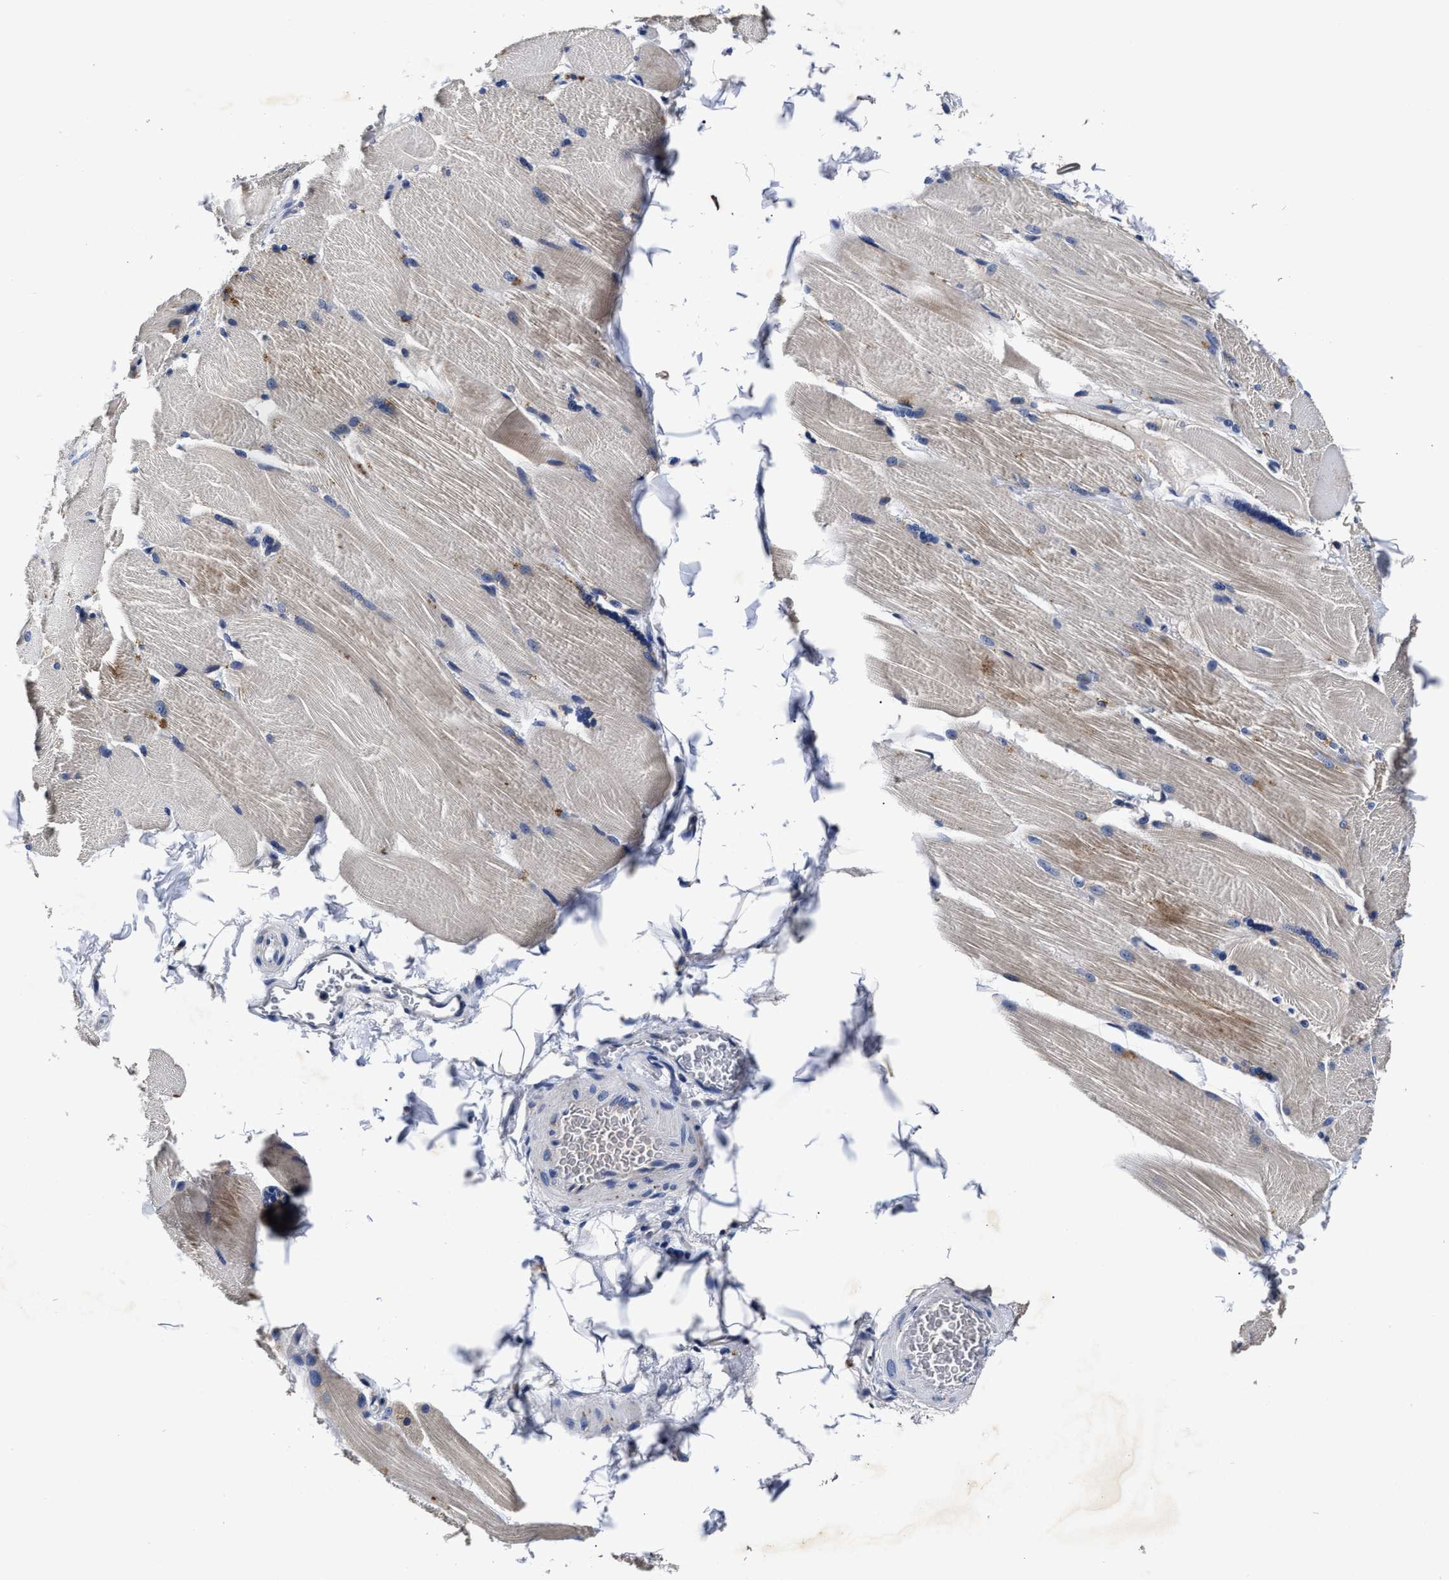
{"staining": {"intensity": "weak", "quantity": "<25%", "location": "cytoplasmic/membranous"}, "tissue": "skeletal muscle", "cell_type": "Myocytes", "image_type": "normal", "snomed": [{"axis": "morphology", "description": "Normal tissue, NOS"}, {"axis": "topography", "description": "Skin"}, {"axis": "topography", "description": "Skeletal muscle"}], "caption": "This is an IHC histopathology image of normal skeletal muscle. There is no expression in myocytes.", "gene": "OLFML2A", "patient": {"sex": "male", "age": 83}}